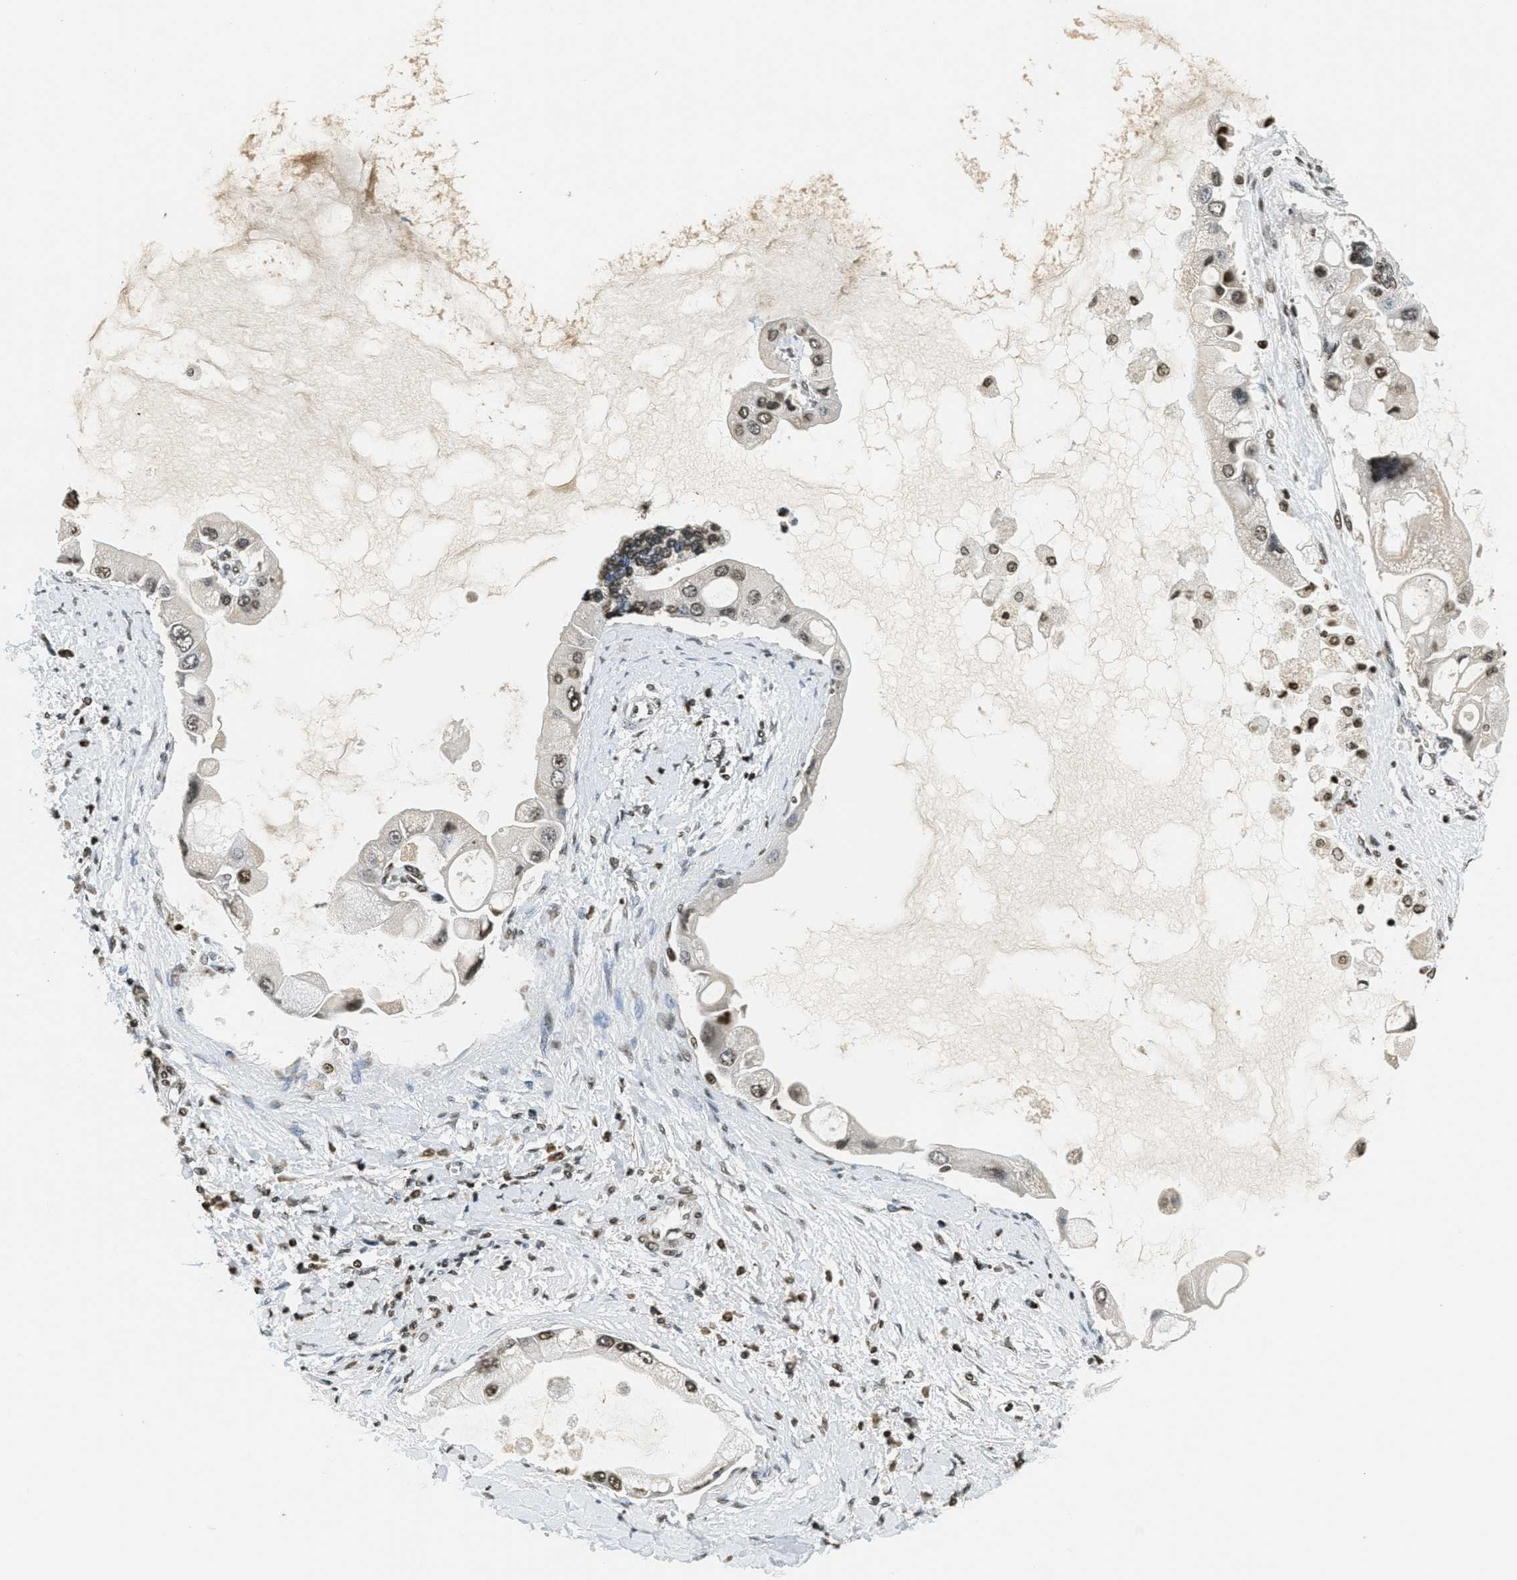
{"staining": {"intensity": "moderate", "quantity": ">75%", "location": "nuclear"}, "tissue": "liver cancer", "cell_type": "Tumor cells", "image_type": "cancer", "snomed": [{"axis": "morphology", "description": "Cholangiocarcinoma"}, {"axis": "topography", "description": "Liver"}], "caption": "Protein staining of liver cancer tissue exhibits moderate nuclear positivity in about >75% of tumor cells.", "gene": "LDB2", "patient": {"sex": "male", "age": 50}}